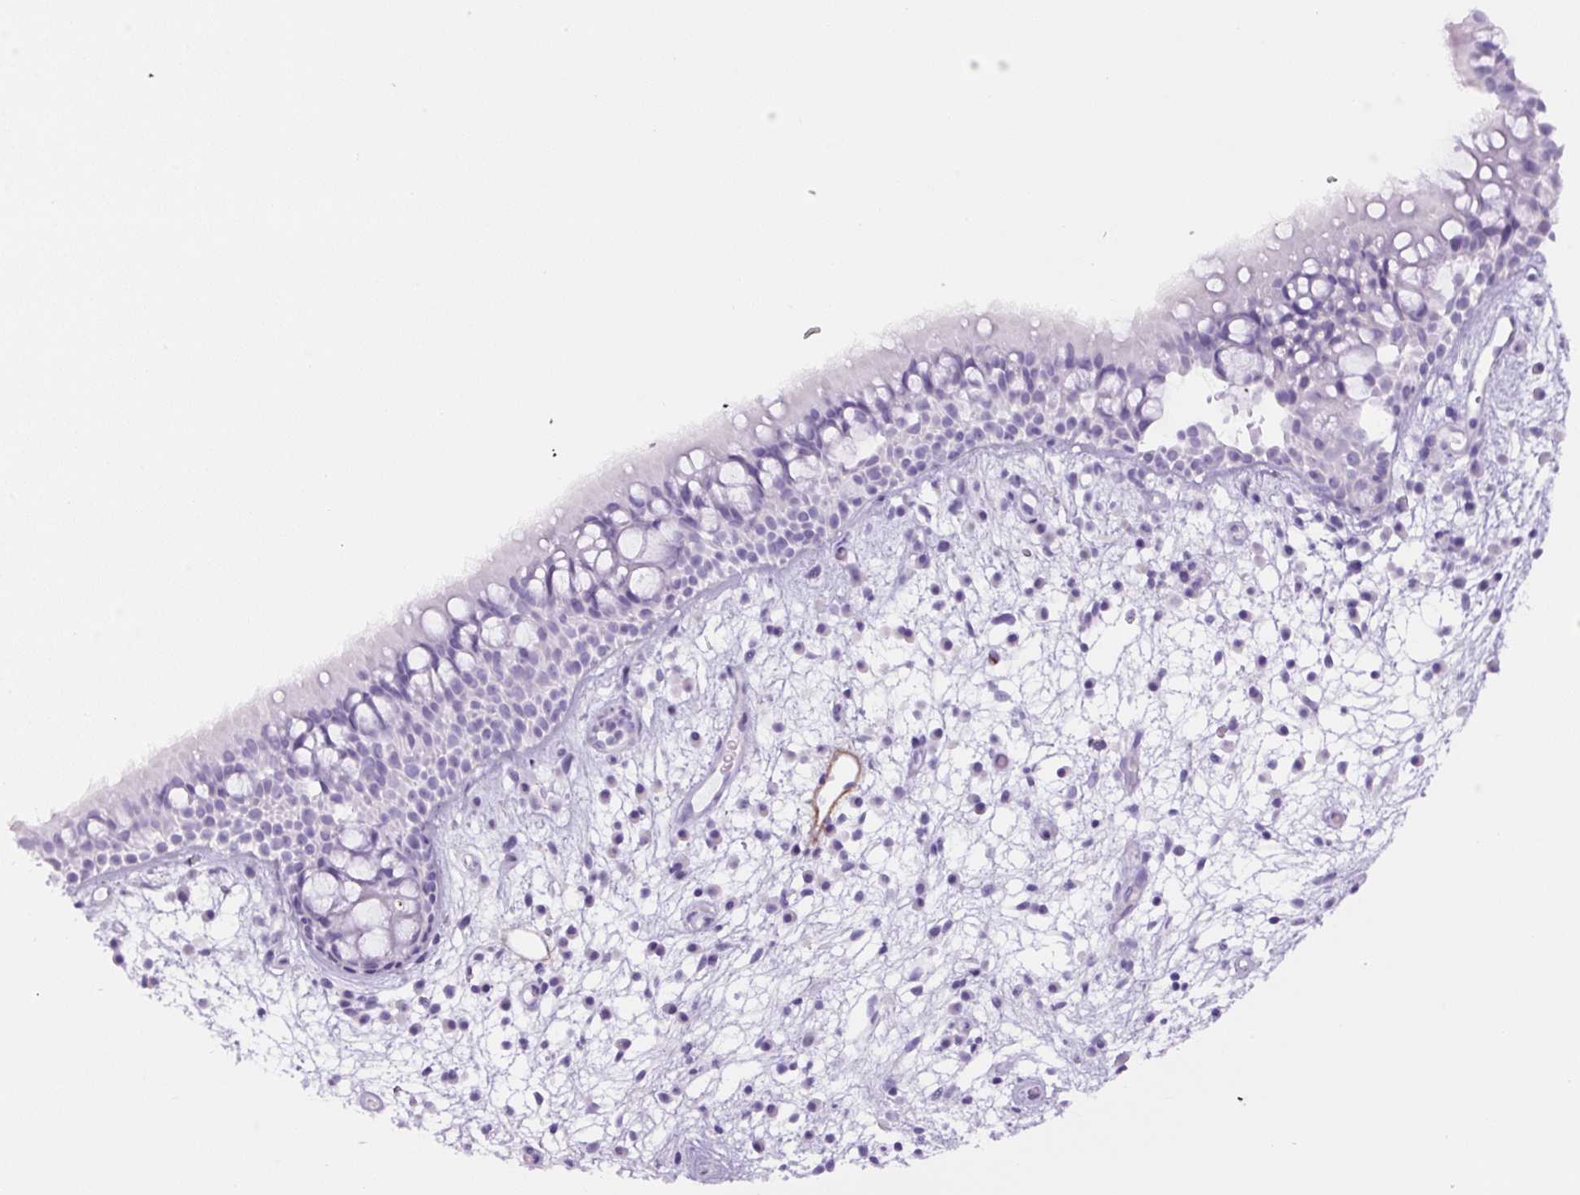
{"staining": {"intensity": "negative", "quantity": "none", "location": "none"}, "tissue": "nasopharynx", "cell_type": "Respiratory epithelial cells", "image_type": "normal", "snomed": [{"axis": "morphology", "description": "Normal tissue, NOS"}, {"axis": "morphology", "description": "Inflammation, NOS"}, {"axis": "topography", "description": "Nasopharynx"}], "caption": "IHC histopathology image of unremarkable human nasopharynx stained for a protein (brown), which shows no expression in respiratory epithelial cells.", "gene": "RSPO4", "patient": {"sex": "male", "age": 54}}